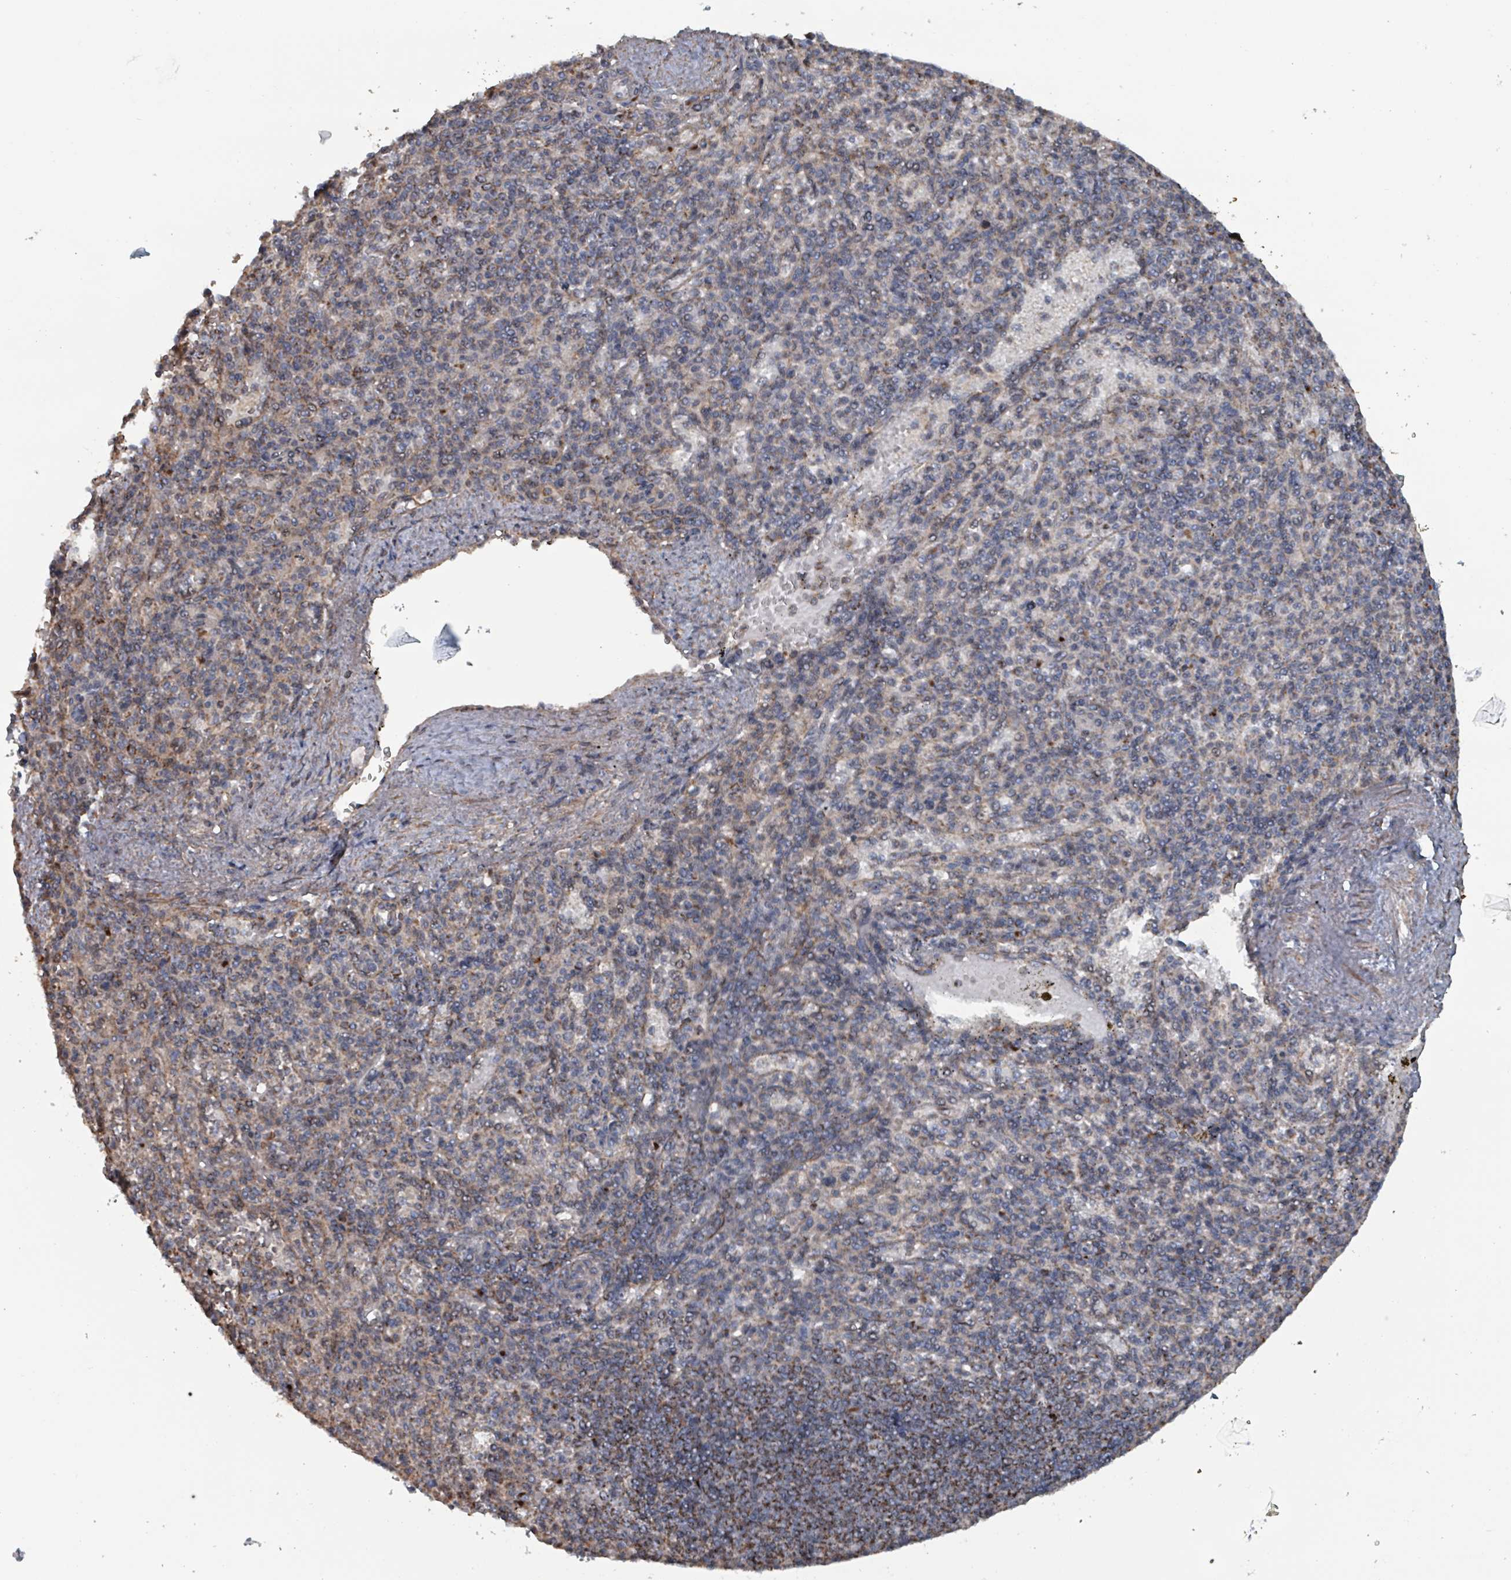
{"staining": {"intensity": "moderate", "quantity": "<25%", "location": "cytoplasmic/membranous"}, "tissue": "spleen", "cell_type": "Cells in red pulp", "image_type": "normal", "snomed": [{"axis": "morphology", "description": "Normal tissue, NOS"}, {"axis": "topography", "description": "Spleen"}], "caption": "The micrograph shows immunohistochemical staining of benign spleen. There is moderate cytoplasmic/membranous positivity is present in approximately <25% of cells in red pulp. (Brightfield microscopy of DAB IHC at high magnification).", "gene": "MRPL4", "patient": {"sex": "female", "age": 74}}